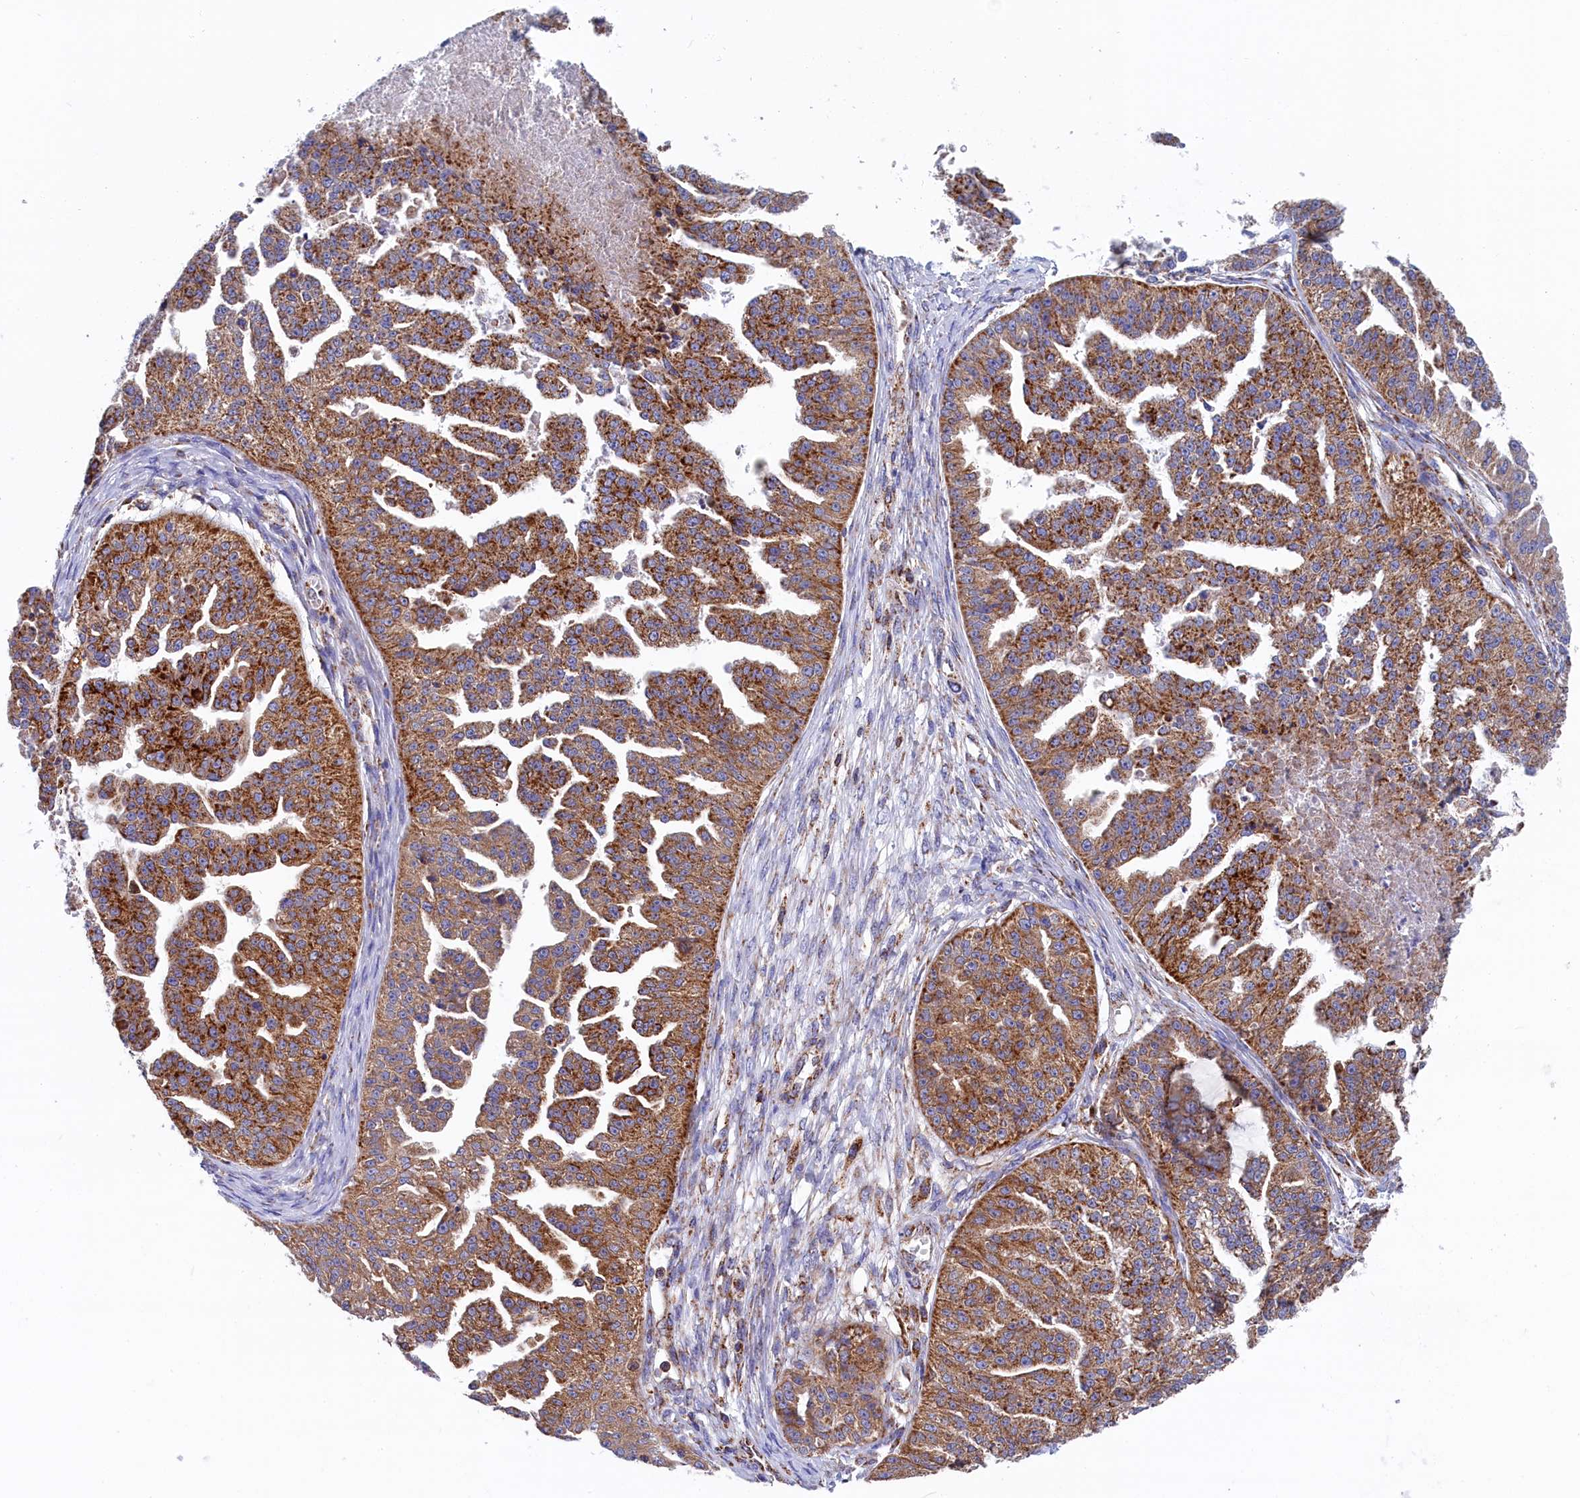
{"staining": {"intensity": "moderate", "quantity": ">75%", "location": "cytoplasmic/membranous"}, "tissue": "ovarian cancer", "cell_type": "Tumor cells", "image_type": "cancer", "snomed": [{"axis": "morphology", "description": "Cystadenocarcinoma, serous, NOS"}, {"axis": "topography", "description": "Ovary"}], "caption": "Tumor cells reveal medium levels of moderate cytoplasmic/membranous expression in about >75% of cells in serous cystadenocarcinoma (ovarian).", "gene": "WDR83", "patient": {"sex": "female", "age": 58}}